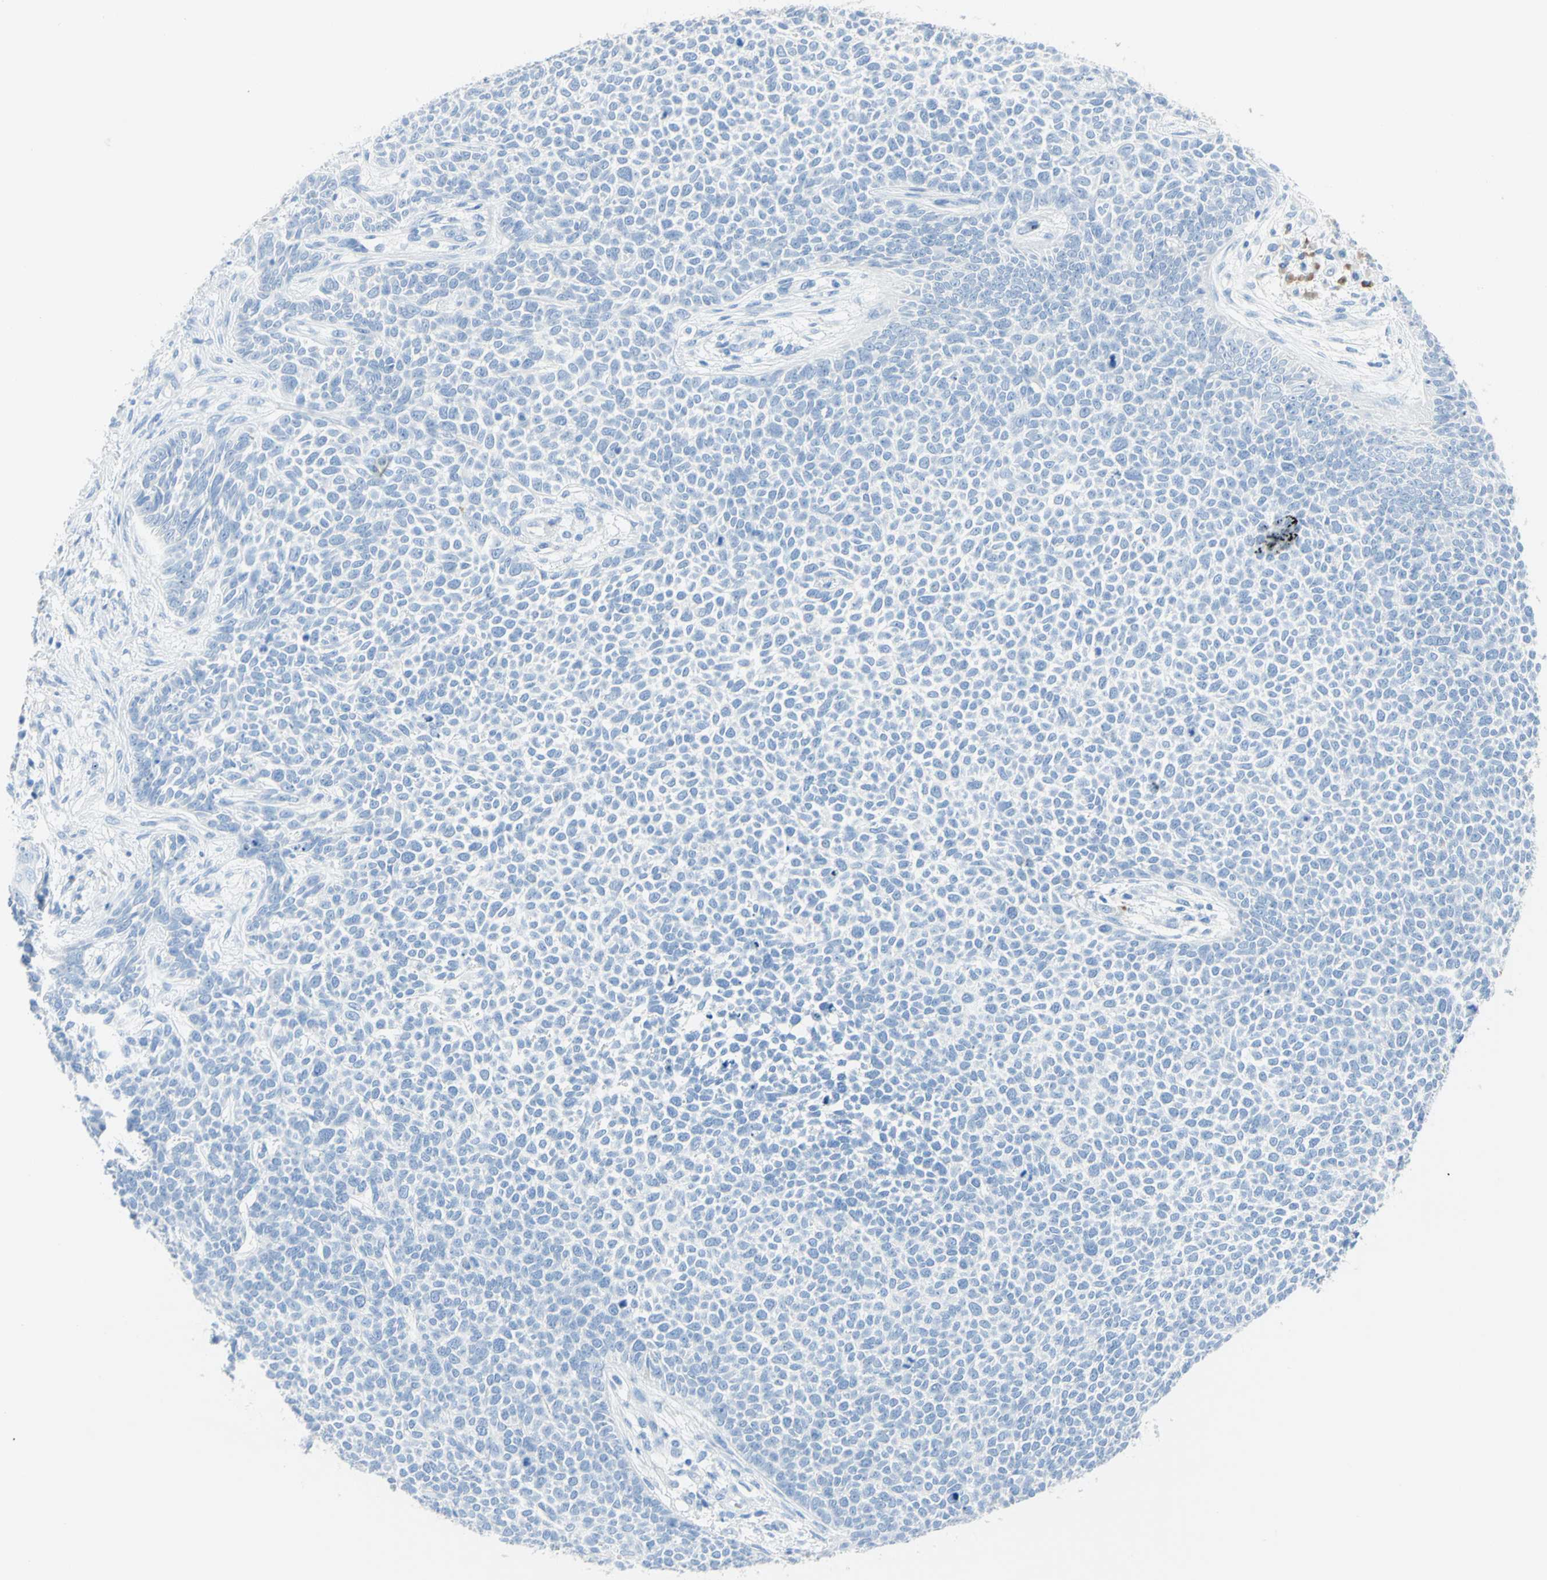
{"staining": {"intensity": "negative", "quantity": "none", "location": "none"}, "tissue": "skin cancer", "cell_type": "Tumor cells", "image_type": "cancer", "snomed": [{"axis": "morphology", "description": "Basal cell carcinoma"}, {"axis": "topography", "description": "Skin"}], "caption": "There is no significant staining in tumor cells of skin cancer.", "gene": "IL6ST", "patient": {"sex": "female", "age": 84}}